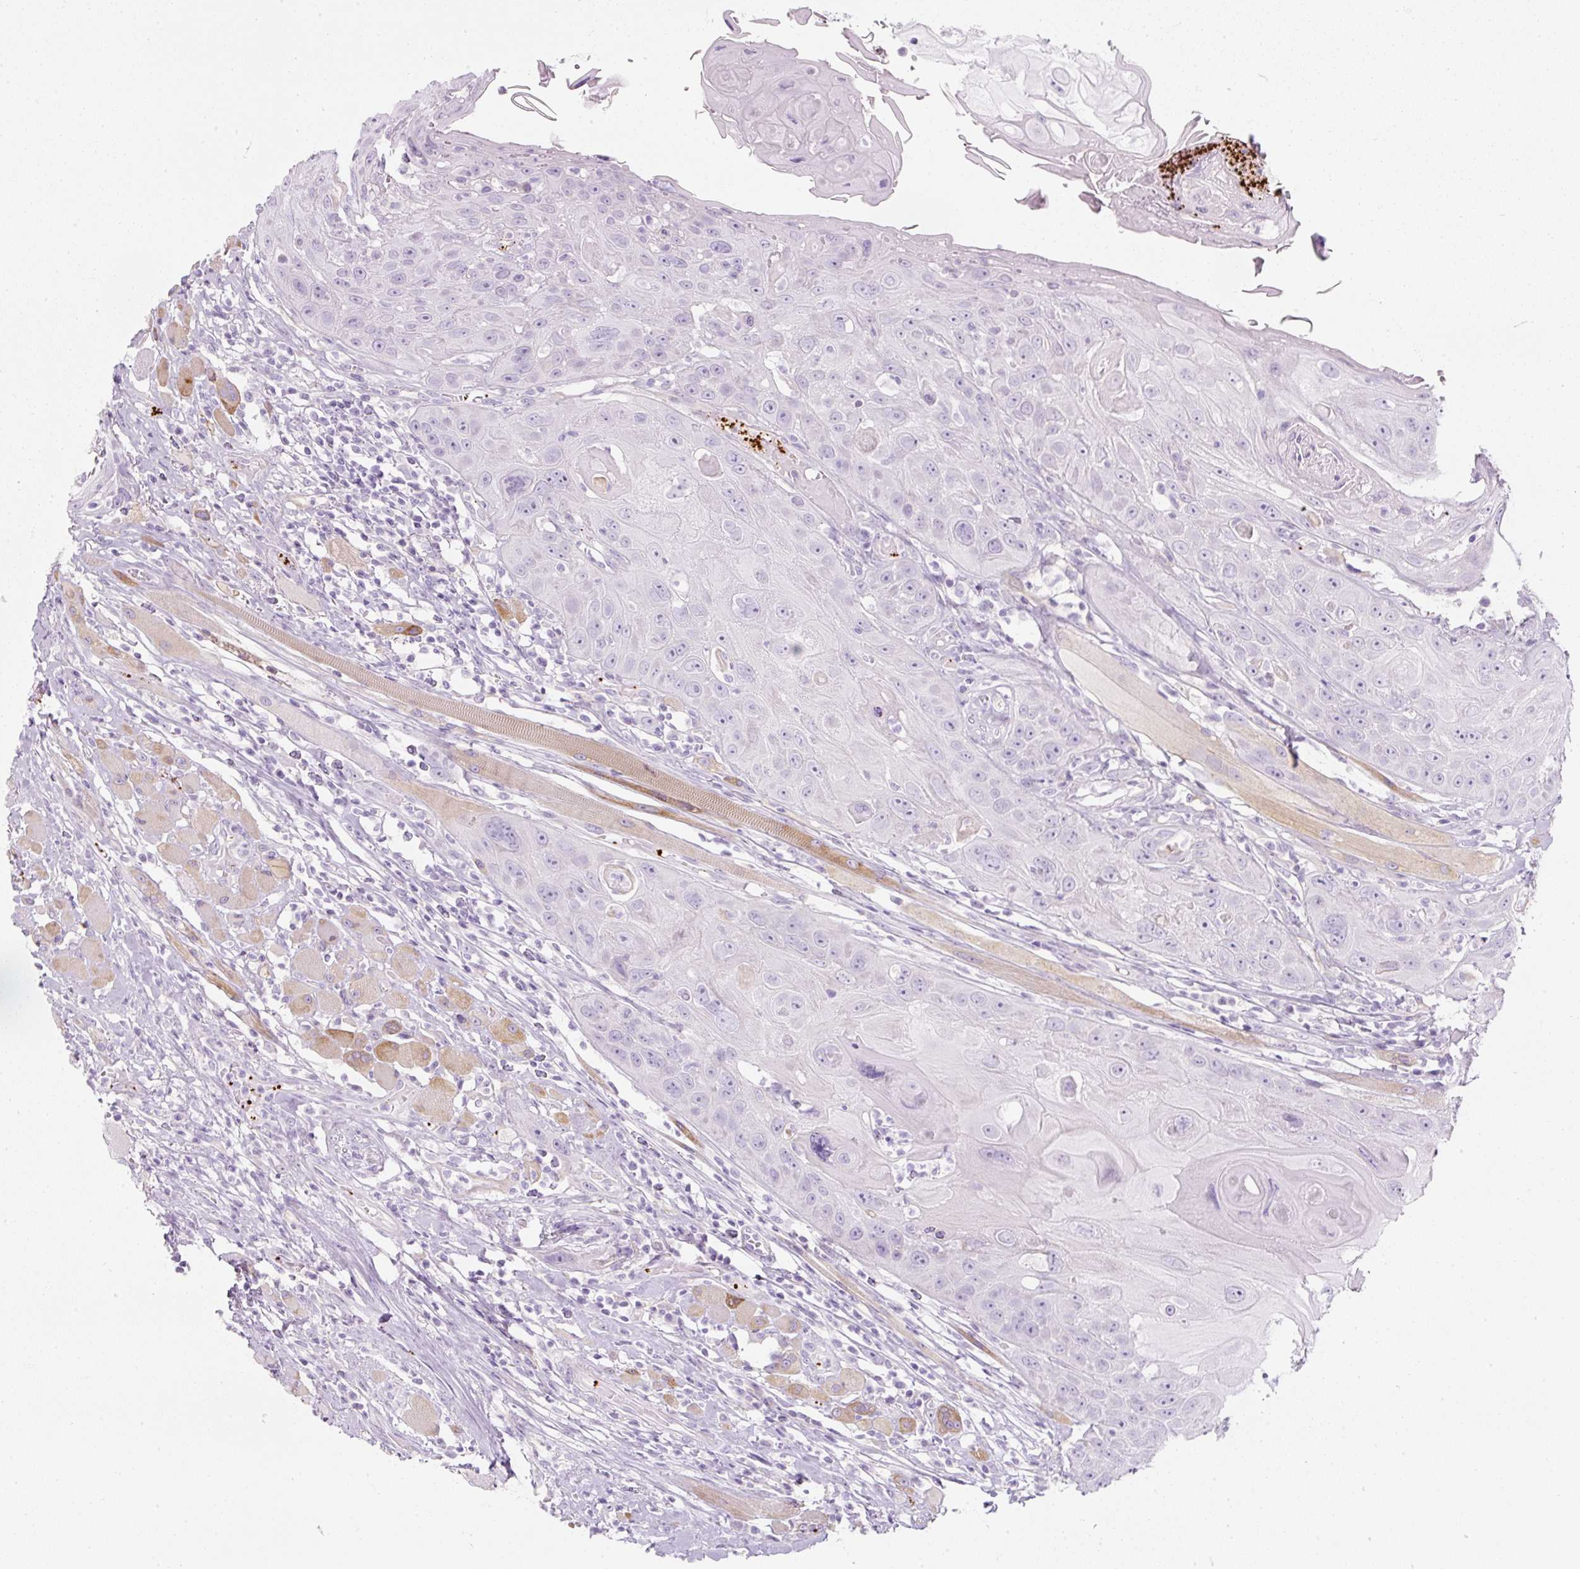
{"staining": {"intensity": "negative", "quantity": "none", "location": "none"}, "tissue": "head and neck cancer", "cell_type": "Tumor cells", "image_type": "cancer", "snomed": [{"axis": "morphology", "description": "Squamous cell carcinoma, NOS"}, {"axis": "topography", "description": "Head-Neck"}], "caption": "This is a histopathology image of IHC staining of head and neck cancer (squamous cell carcinoma), which shows no staining in tumor cells. (DAB immunohistochemistry (IHC) with hematoxylin counter stain).", "gene": "PF4V1", "patient": {"sex": "female", "age": 59}}